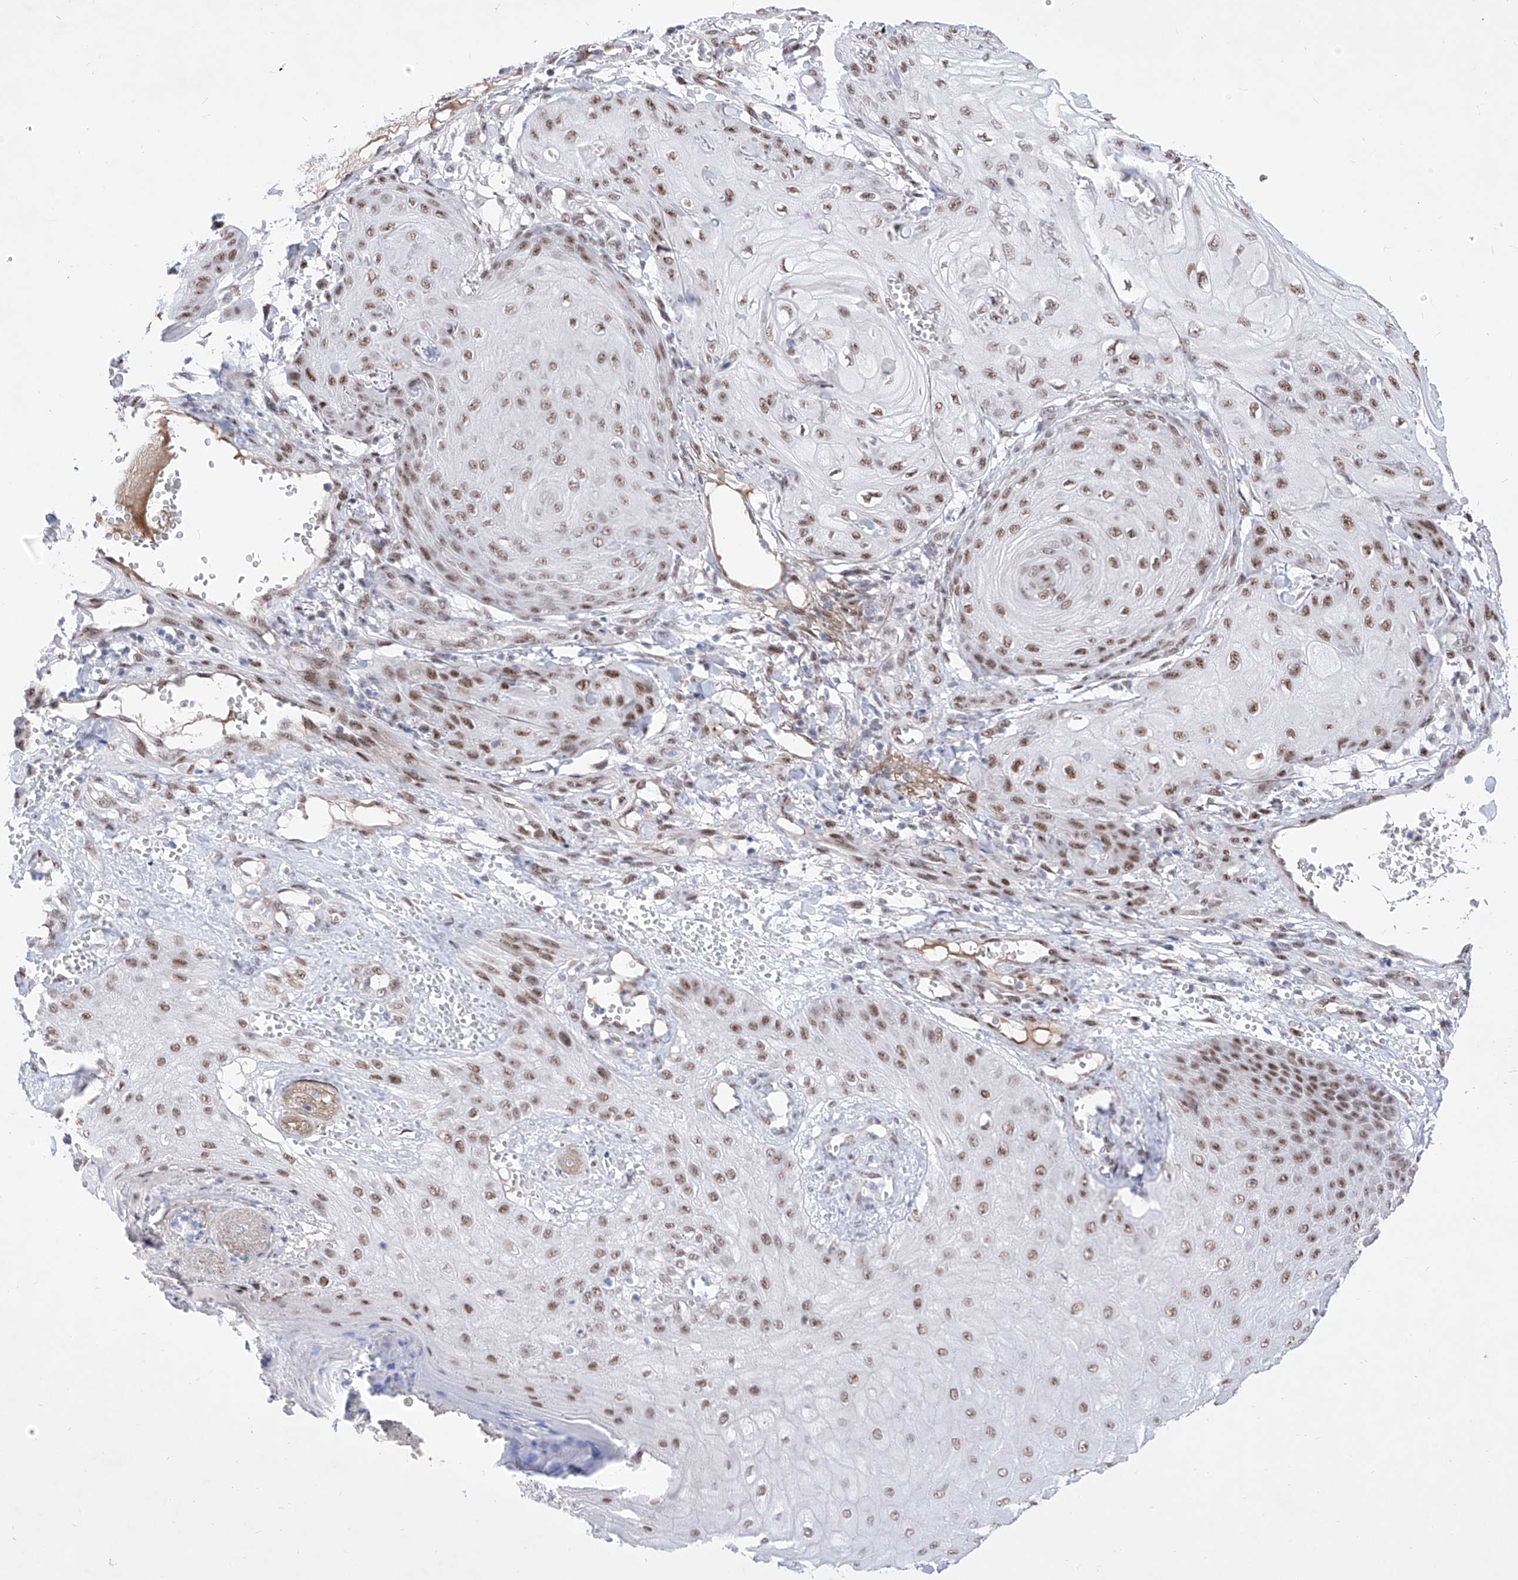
{"staining": {"intensity": "strong", "quantity": ">75%", "location": "nuclear"}, "tissue": "skin cancer", "cell_type": "Tumor cells", "image_type": "cancer", "snomed": [{"axis": "morphology", "description": "Squamous cell carcinoma, NOS"}, {"axis": "topography", "description": "Skin"}], "caption": "Skin cancer tissue demonstrates strong nuclear expression in approximately >75% of tumor cells, visualized by immunohistochemistry.", "gene": "ATN1", "patient": {"sex": "male", "age": 74}}